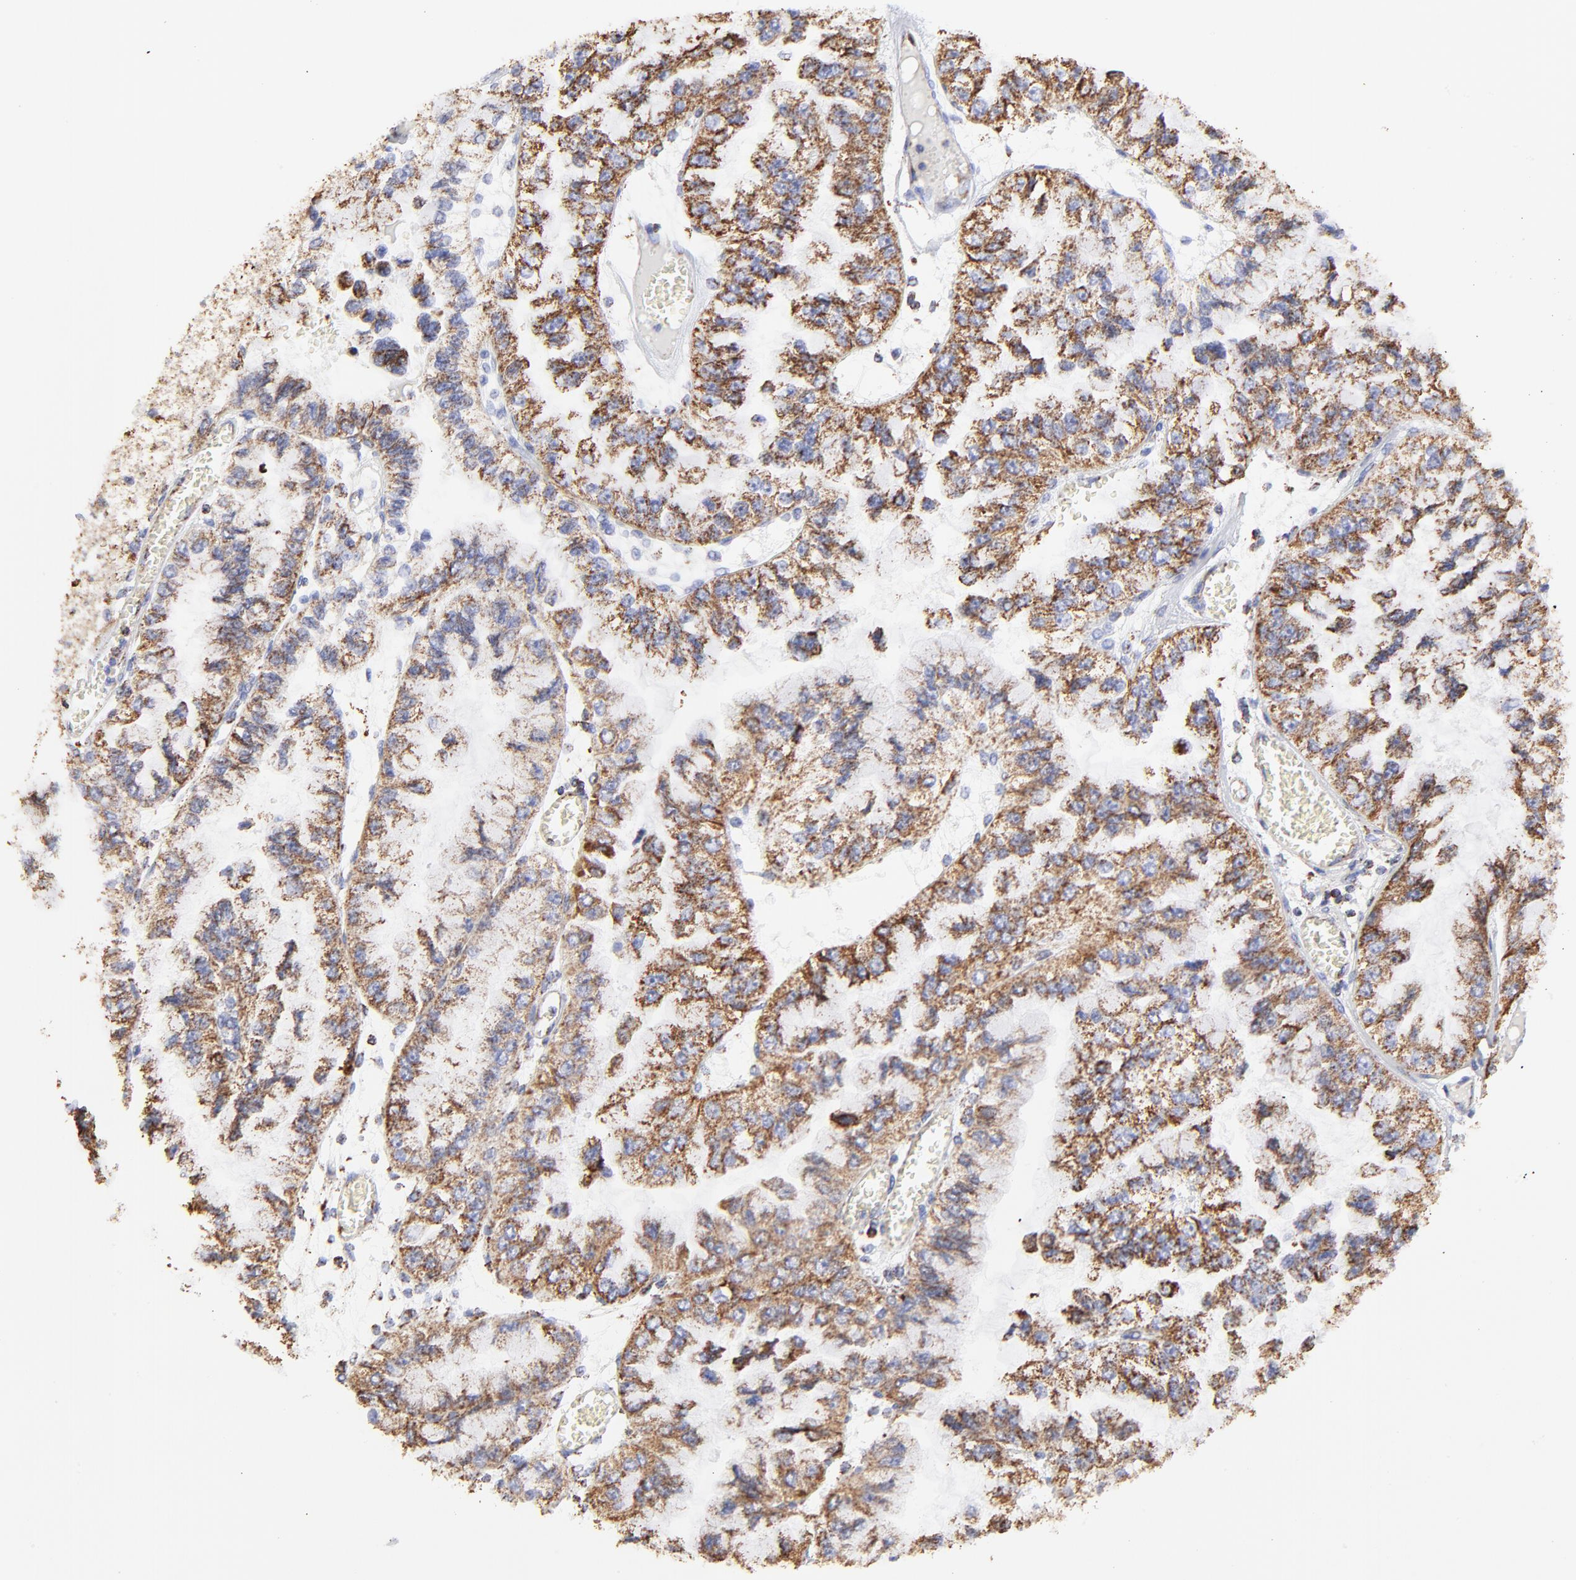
{"staining": {"intensity": "moderate", "quantity": ">75%", "location": "cytoplasmic/membranous"}, "tissue": "liver cancer", "cell_type": "Tumor cells", "image_type": "cancer", "snomed": [{"axis": "morphology", "description": "Cholangiocarcinoma"}, {"axis": "topography", "description": "Liver"}], "caption": "Protein staining of liver cholangiocarcinoma tissue shows moderate cytoplasmic/membranous staining in about >75% of tumor cells.", "gene": "COX4I1", "patient": {"sex": "female", "age": 79}}